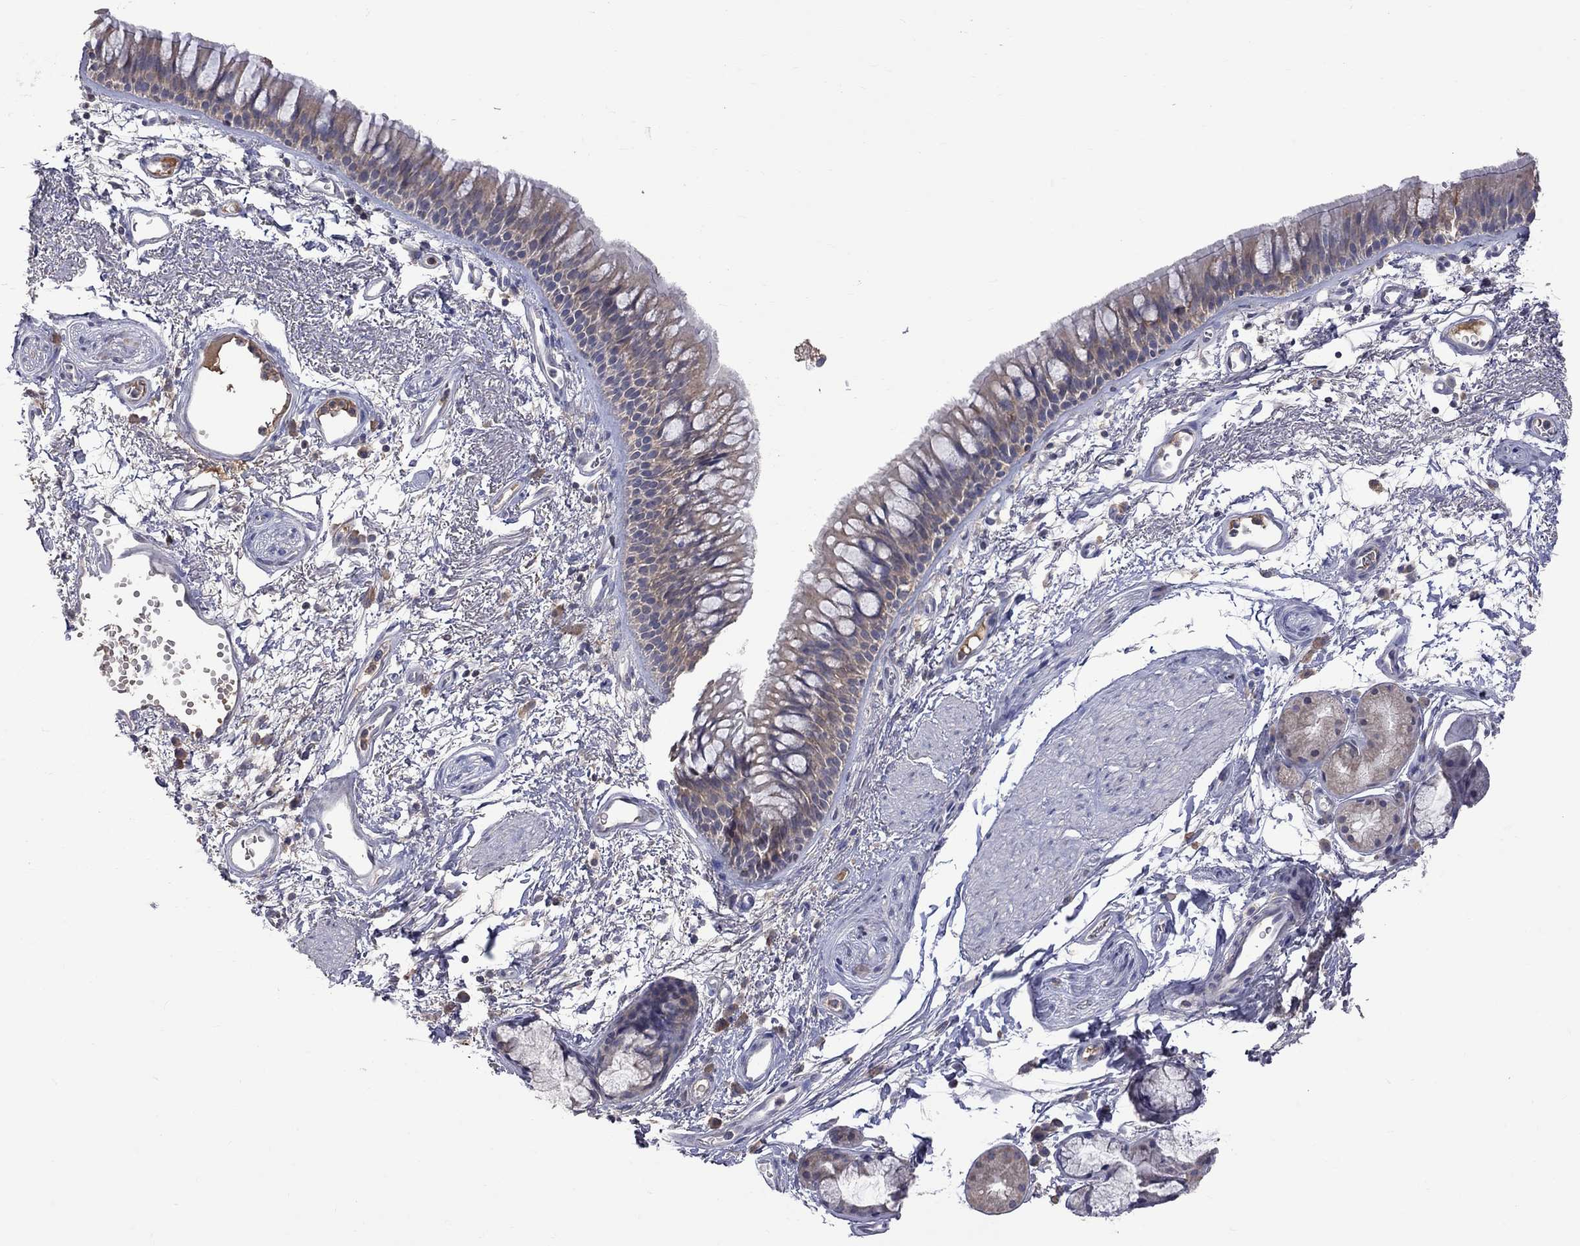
{"staining": {"intensity": "weak", "quantity": ">75%", "location": "cytoplasmic/membranous"}, "tissue": "bronchus", "cell_type": "Respiratory epithelial cells", "image_type": "normal", "snomed": [{"axis": "morphology", "description": "Normal tissue, NOS"}, {"axis": "topography", "description": "Cartilage tissue"}, {"axis": "topography", "description": "Bronchus"}], "caption": "DAB immunohistochemical staining of benign bronchus reveals weak cytoplasmic/membranous protein expression in about >75% of respiratory epithelial cells. The staining was performed using DAB (3,3'-diaminobenzidine) to visualize the protein expression in brown, while the nuclei were stained in blue with hematoxylin (Magnification: 20x).", "gene": "HTR6", "patient": {"sex": "male", "age": 66}}